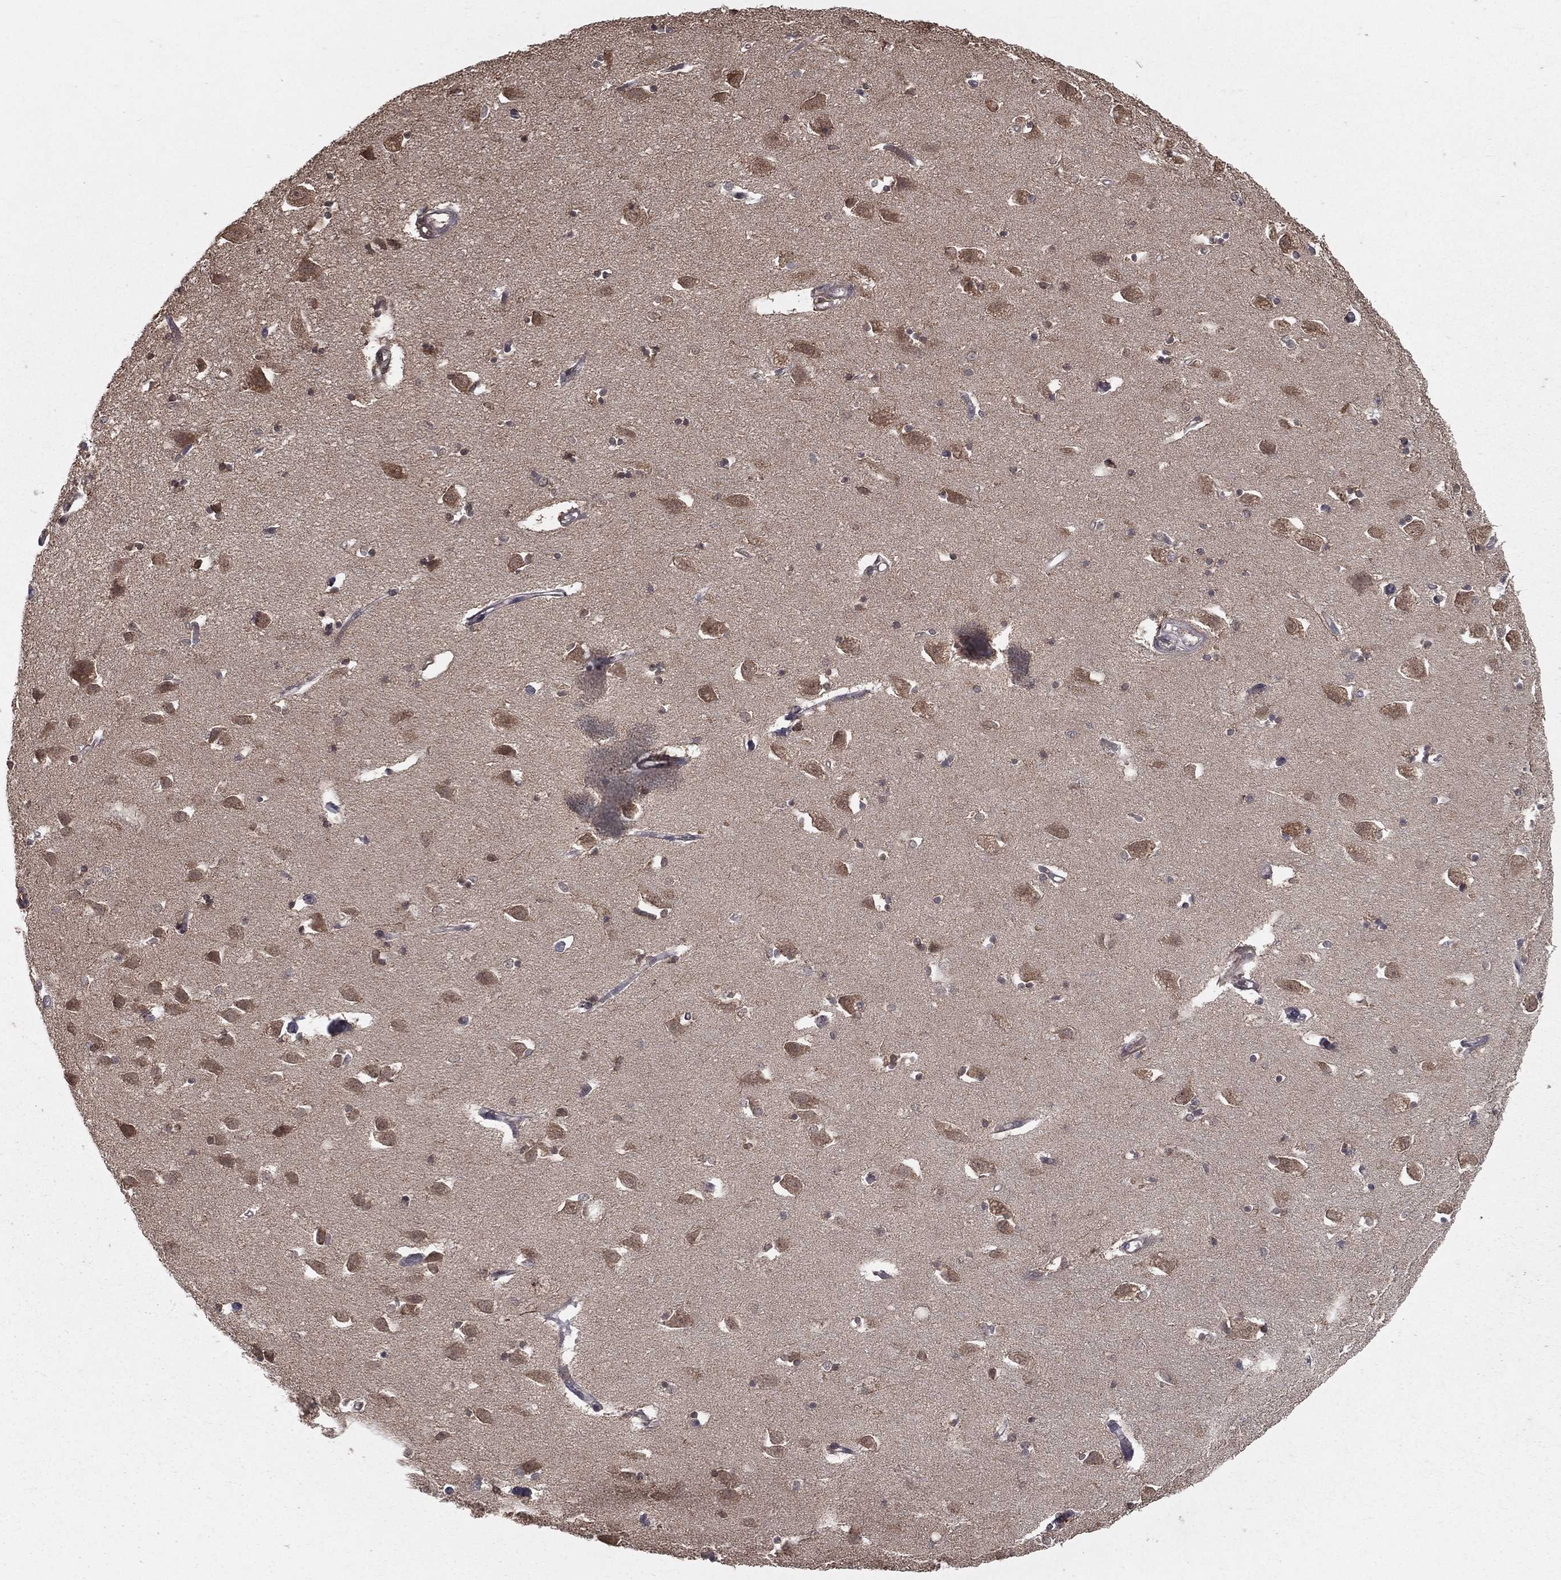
{"staining": {"intensity": "negative", "quantity": "none", "location": "none"}, "tissue": "hippocampus", "cell_type": "Glial cells", "image_type": "normal", "snomed": [{"axis": "morphology", "description": "Normal tissue, NOS"}, {"axis": "topography", "description": "Lateral ventricle wall"}, {"axis": "topography", "description": "Hippocampus"}], "caption": "Image shows no protein staining in glial cells of normal hippocampus.", "gene": "ZDHHC15", "patient": {"sex": "female", "age": 63}}